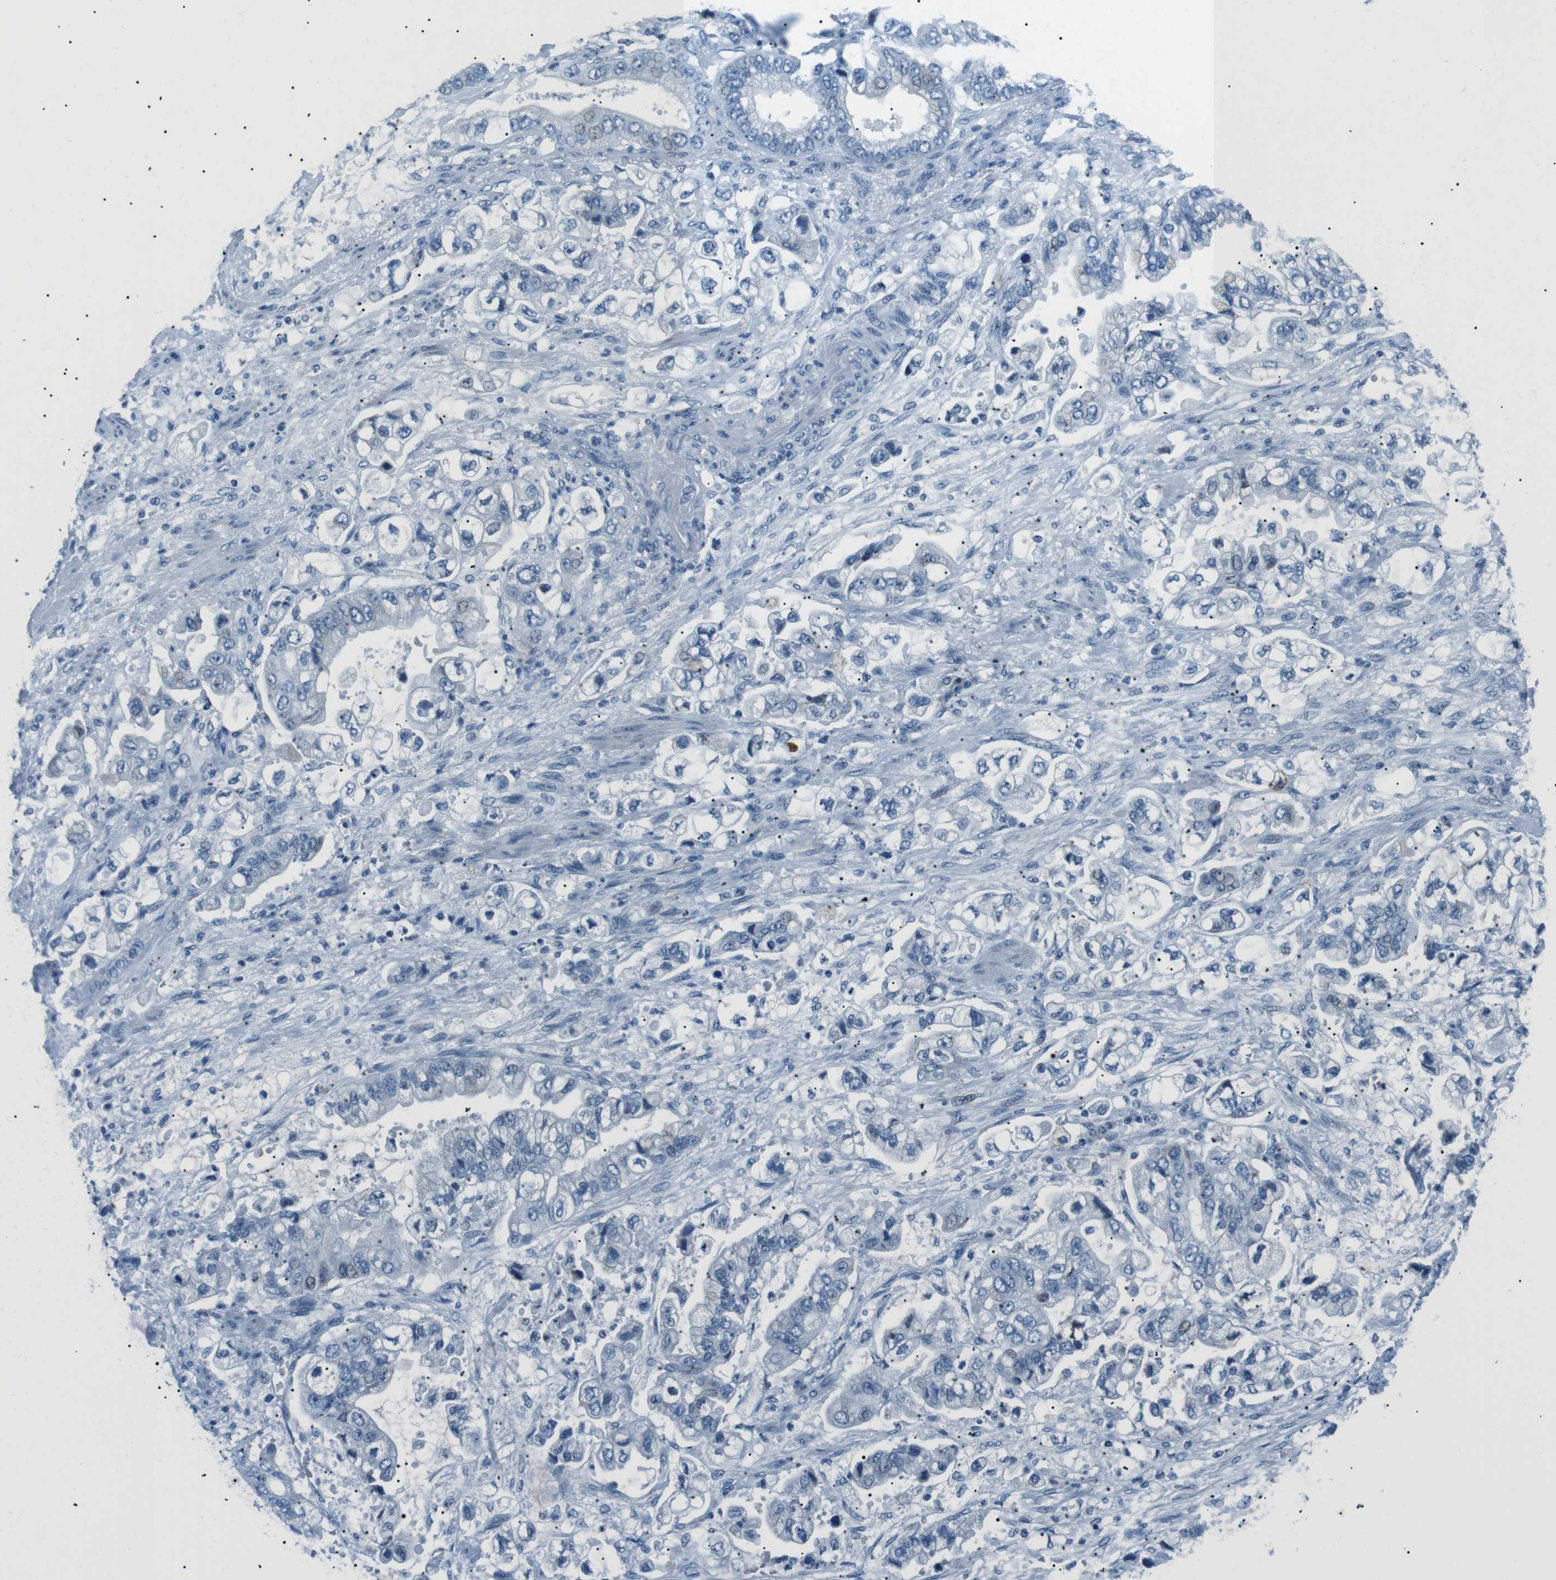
{"staining": {"intensity": "negative", "quantity": "none", "location": "none"}, "tissue": "stomach cancer", "cell_type": "Tumor cells", "image_type": "cancer", "snomed": [{"axis": "morphology", "description": "Normal tissue, NOS"}, {"axis": "morphology", "description": "Adenocarcinoma, NOS"}, {"axis": "topography", "description": "Stomach"}], "caption": "High power microscopy histopathology image of an IHC photomicrograph of adenocarcinoma (stomach), revealing no significant positivity in tumor cells. The staining is performed using DAB (3,3'-diaminobenzidine) brown chromogen with nuclei counter-stained in using hematoxylin.", "gene": "ST6GAL1", "patient": {"sex": "male", "age": 62}}